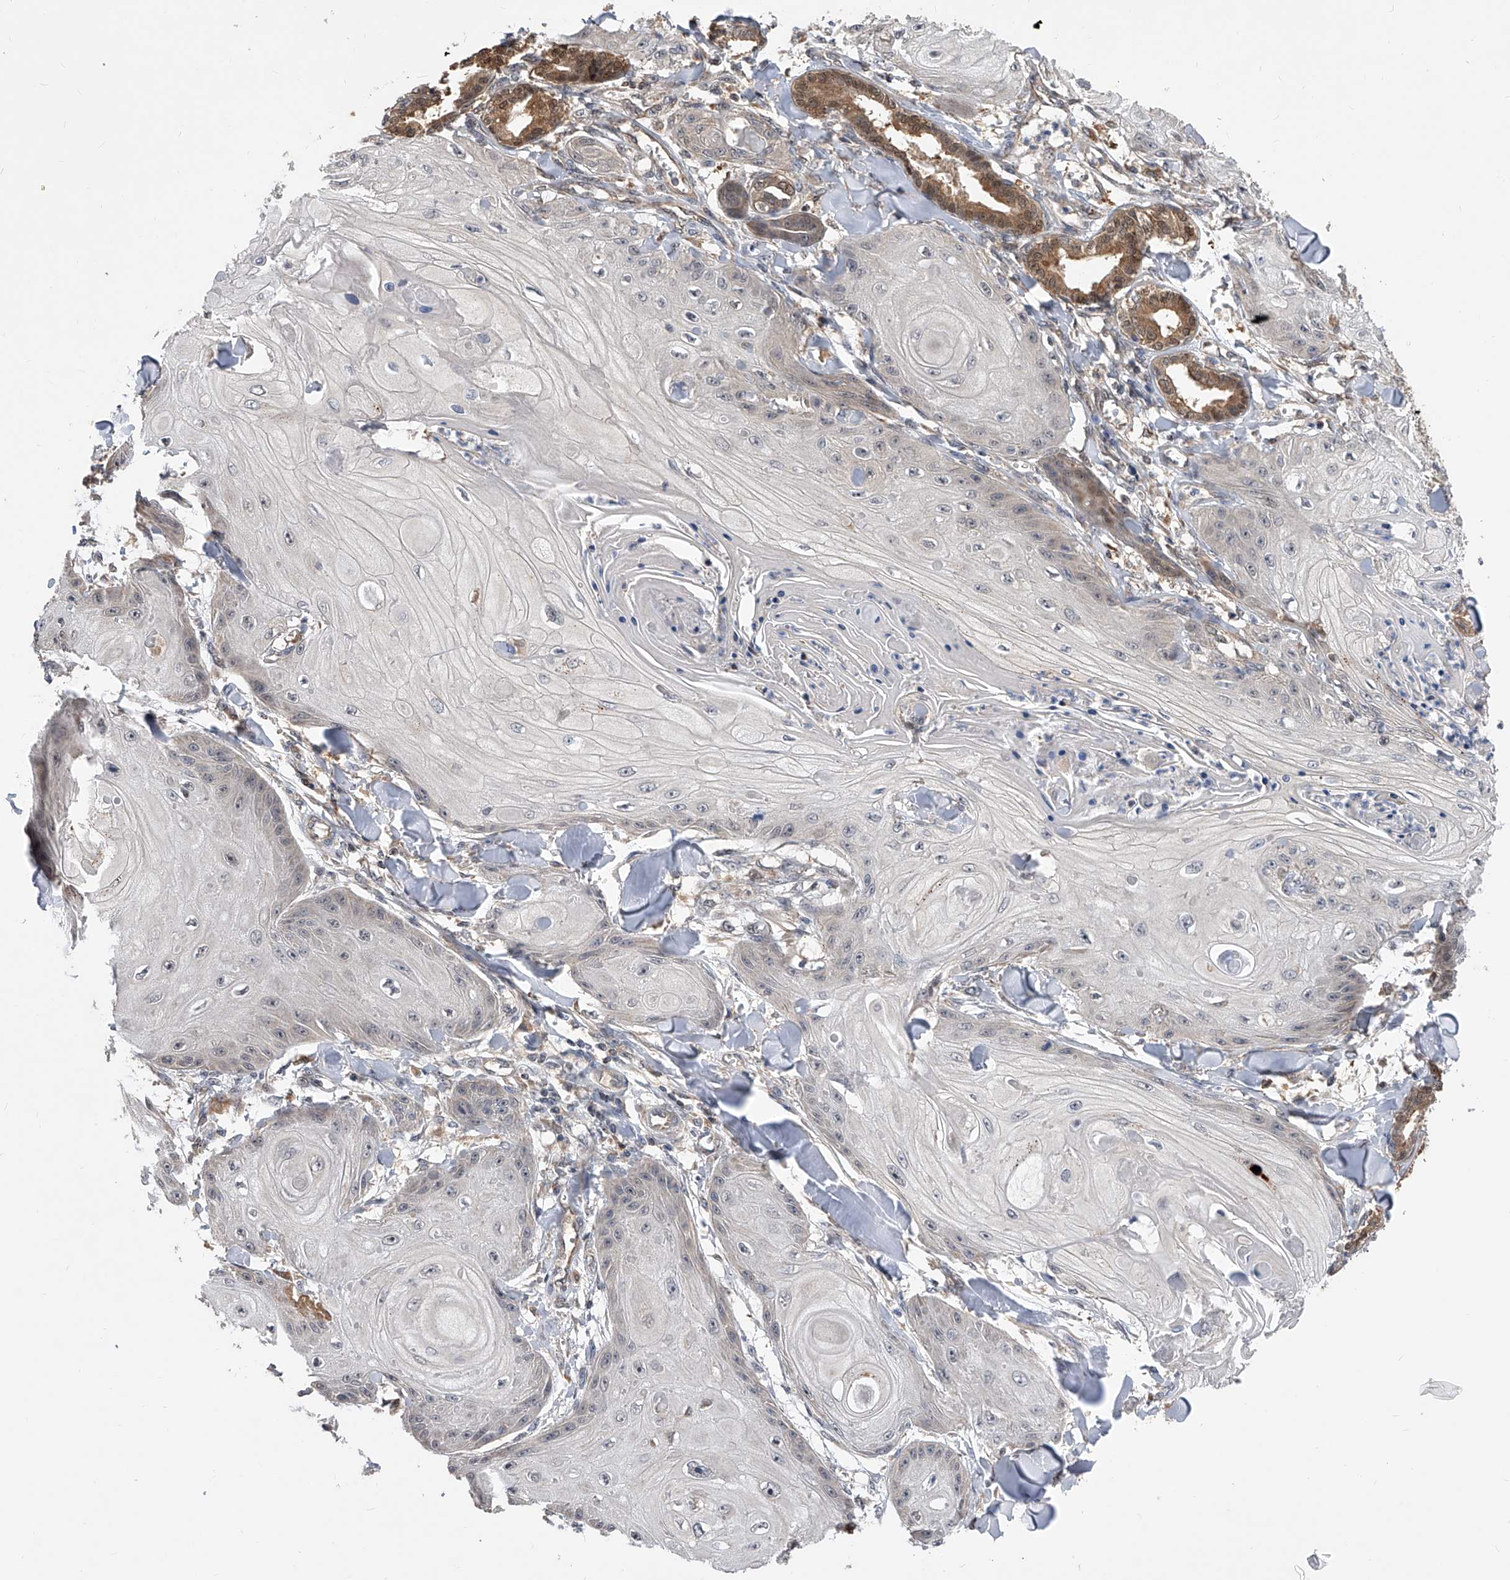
{"staining": {"intensity": "negative", "quantity": "none", "location": "none"}, "tissue": "skin cancer", "cell_type": "Tumor cells", "image_type": "cancer", "snomed": [{"axis": "morphology", "description": "Squamous cell carcinoma, NOS"}, {"axis": "topography", "description": "Skin"}], "caption": "There is no significant staining in tumor cells of skin squamous cell carcinoma. Brightfield microscopy of IHC stained with DAB (brown) and hematoxylin (blue), captured at high magnification.", "gene": "GMDS", "patient": {"sex": "male", "age": 74}}